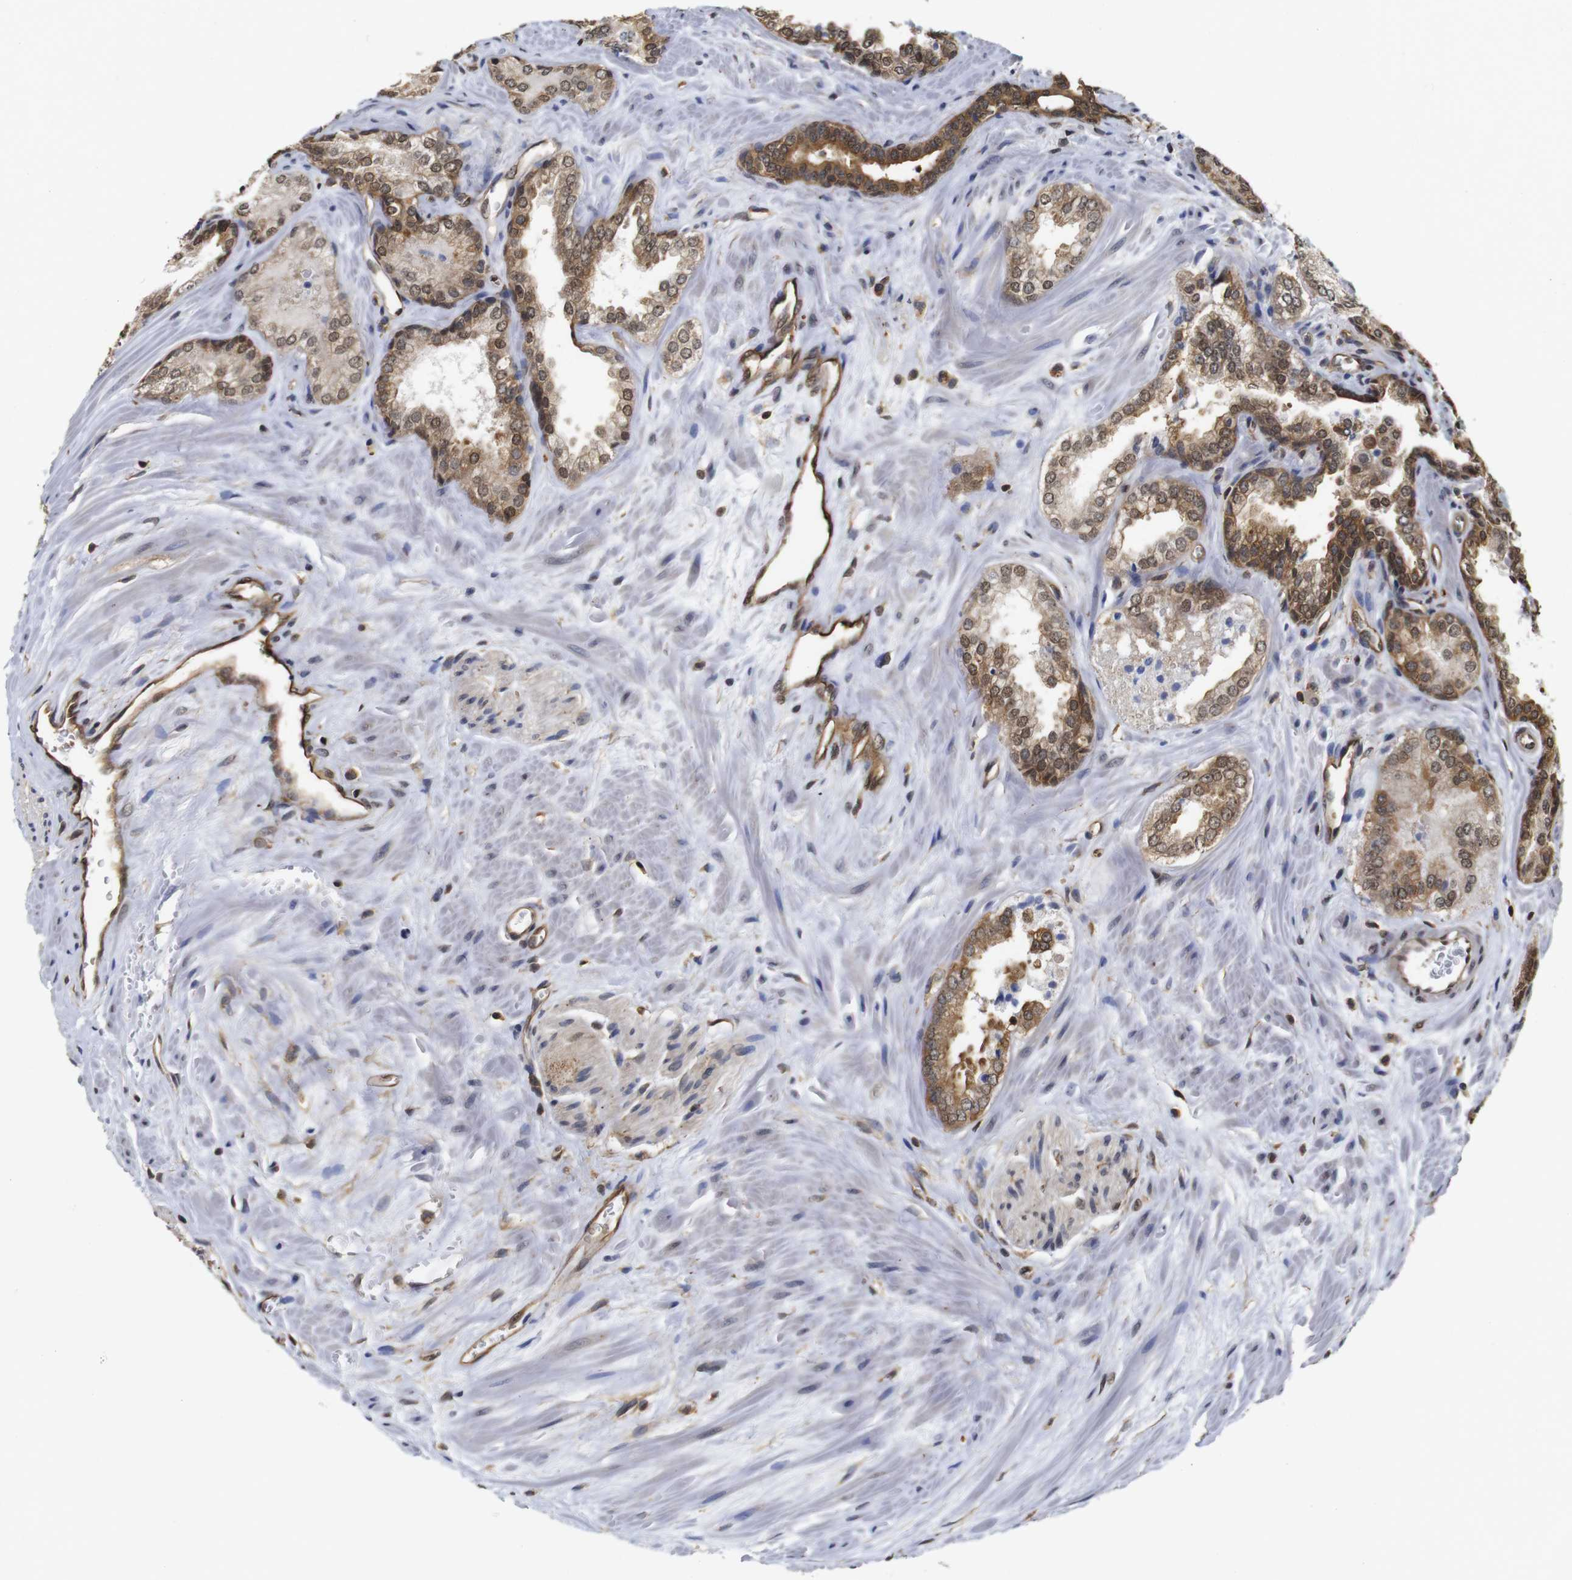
{"staining": {"intensity": "moderate", "quantity": ">75%", "location": "cytoplasmic/membranous,nuclear"}, "tissue": "prostate cancer", "cell_type": "Tumor cells", "image_type": "cancer", "snomed": [{"axis": "morphology", "description": "Adenocarcinoma, Low grade"}, {"axis": "topography", "description": "Prostate"}], "caption": "This photomicrograph reveals low-grade adenocarcinoma (prostate) stained with IHC to label a protein in brown. The cytoplasmic/membranous and nuclear of tumor cells show moderate positivity for the protein. Nuclei are counter-stained blue.", "gene": "SUMO3", "patient": {"sex": "male", "age": 60}}